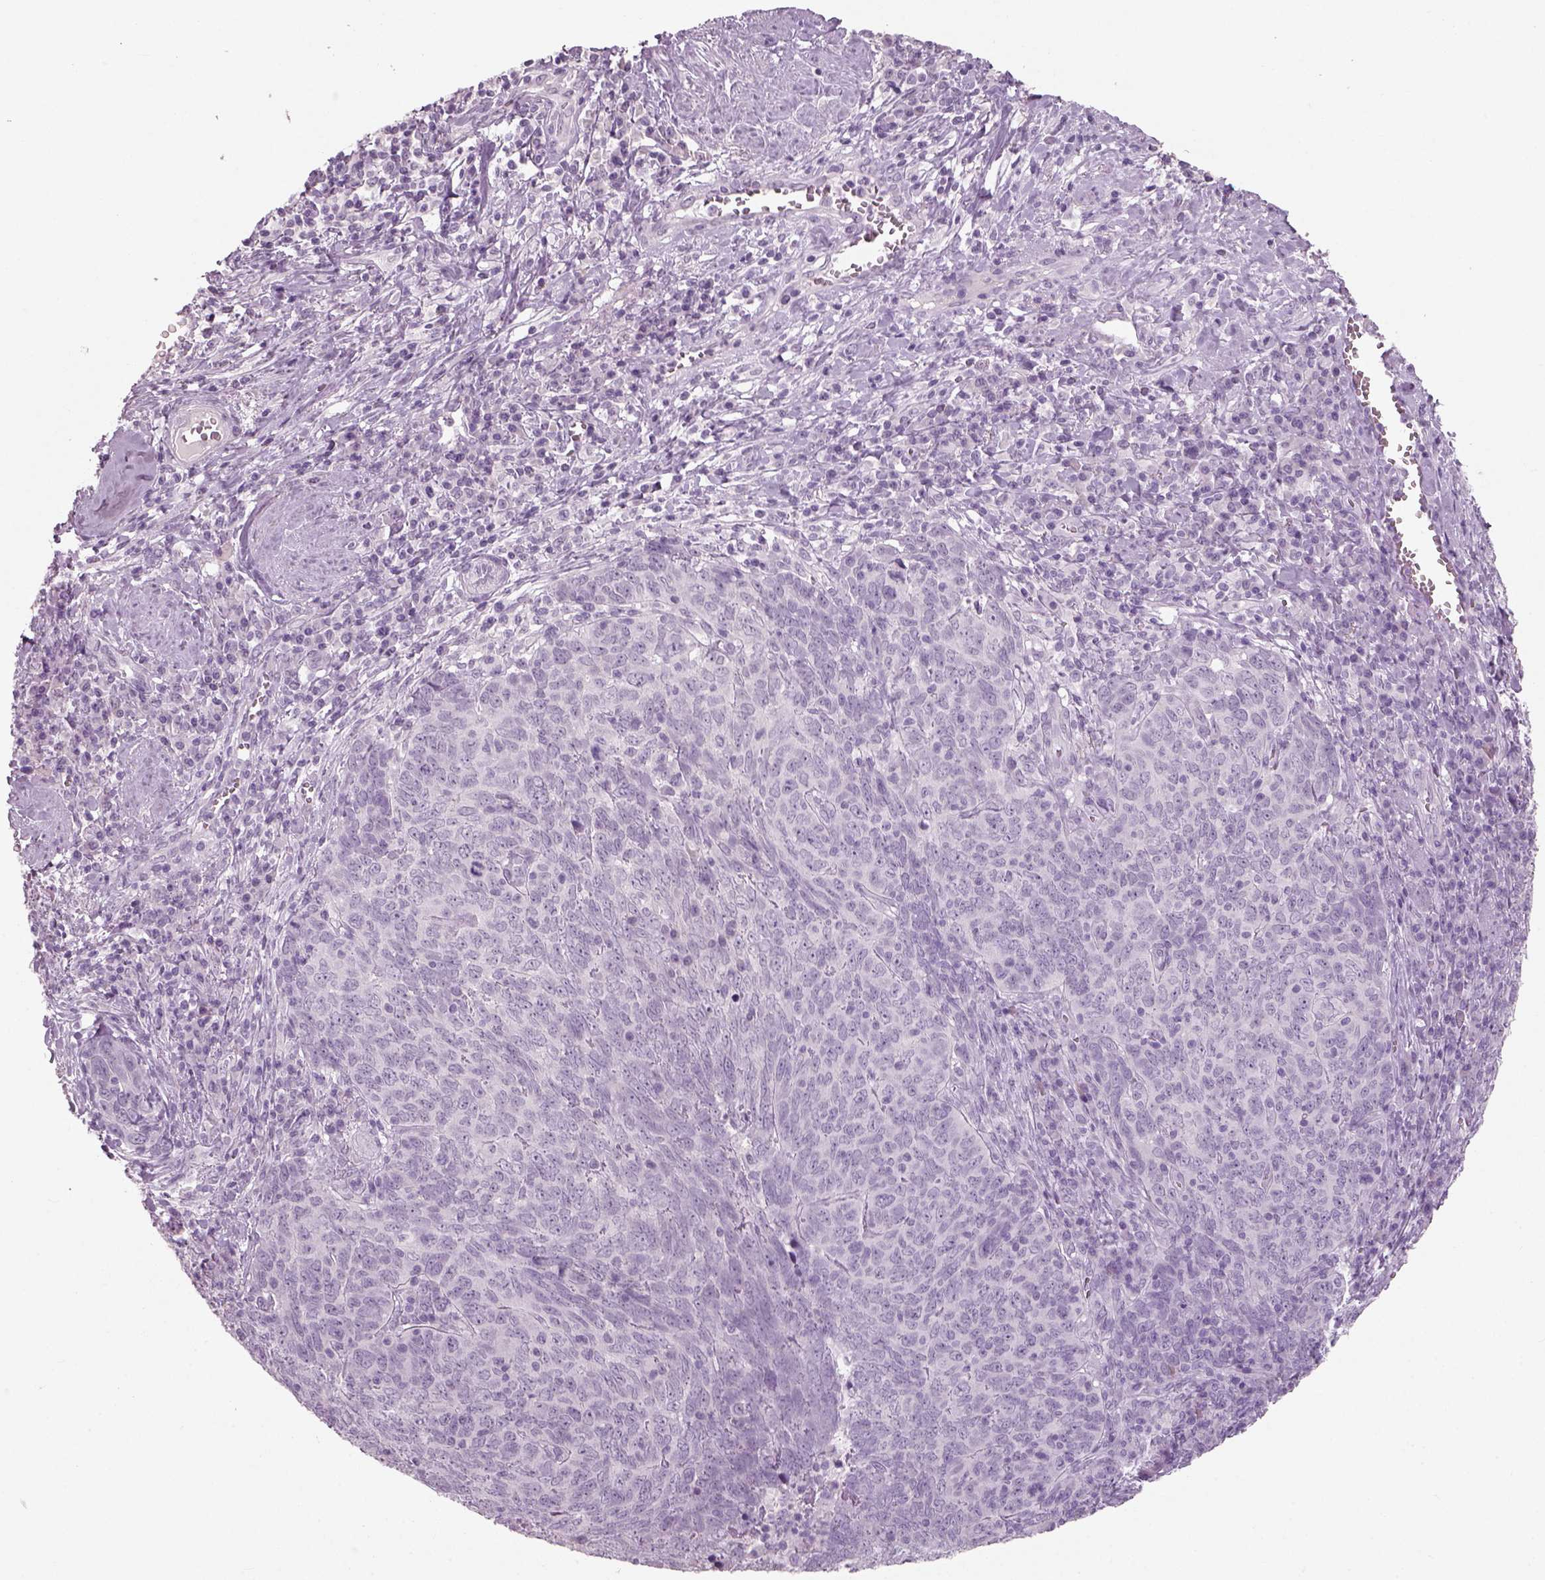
{"staining": {"intensity": "negative", "quantity": "none", "location": "none"}, "tissue": "skin cancer", "cell_type": "Tumor cells", "image_type": "cancer", "snomed": [{"axis": "morphology", "description": "Squamous cell carcinoma, NOS"}, {"axis": "topography", "description": "Skin"}, {"axis": "topography", "description": "Anal"}], "caption": "Protein analysis of skin squamous cell carcinoma shows no significant staining in tumor cells.", "gene": "SLC6A2", "patient": {"sex": "female", "age": 51}}